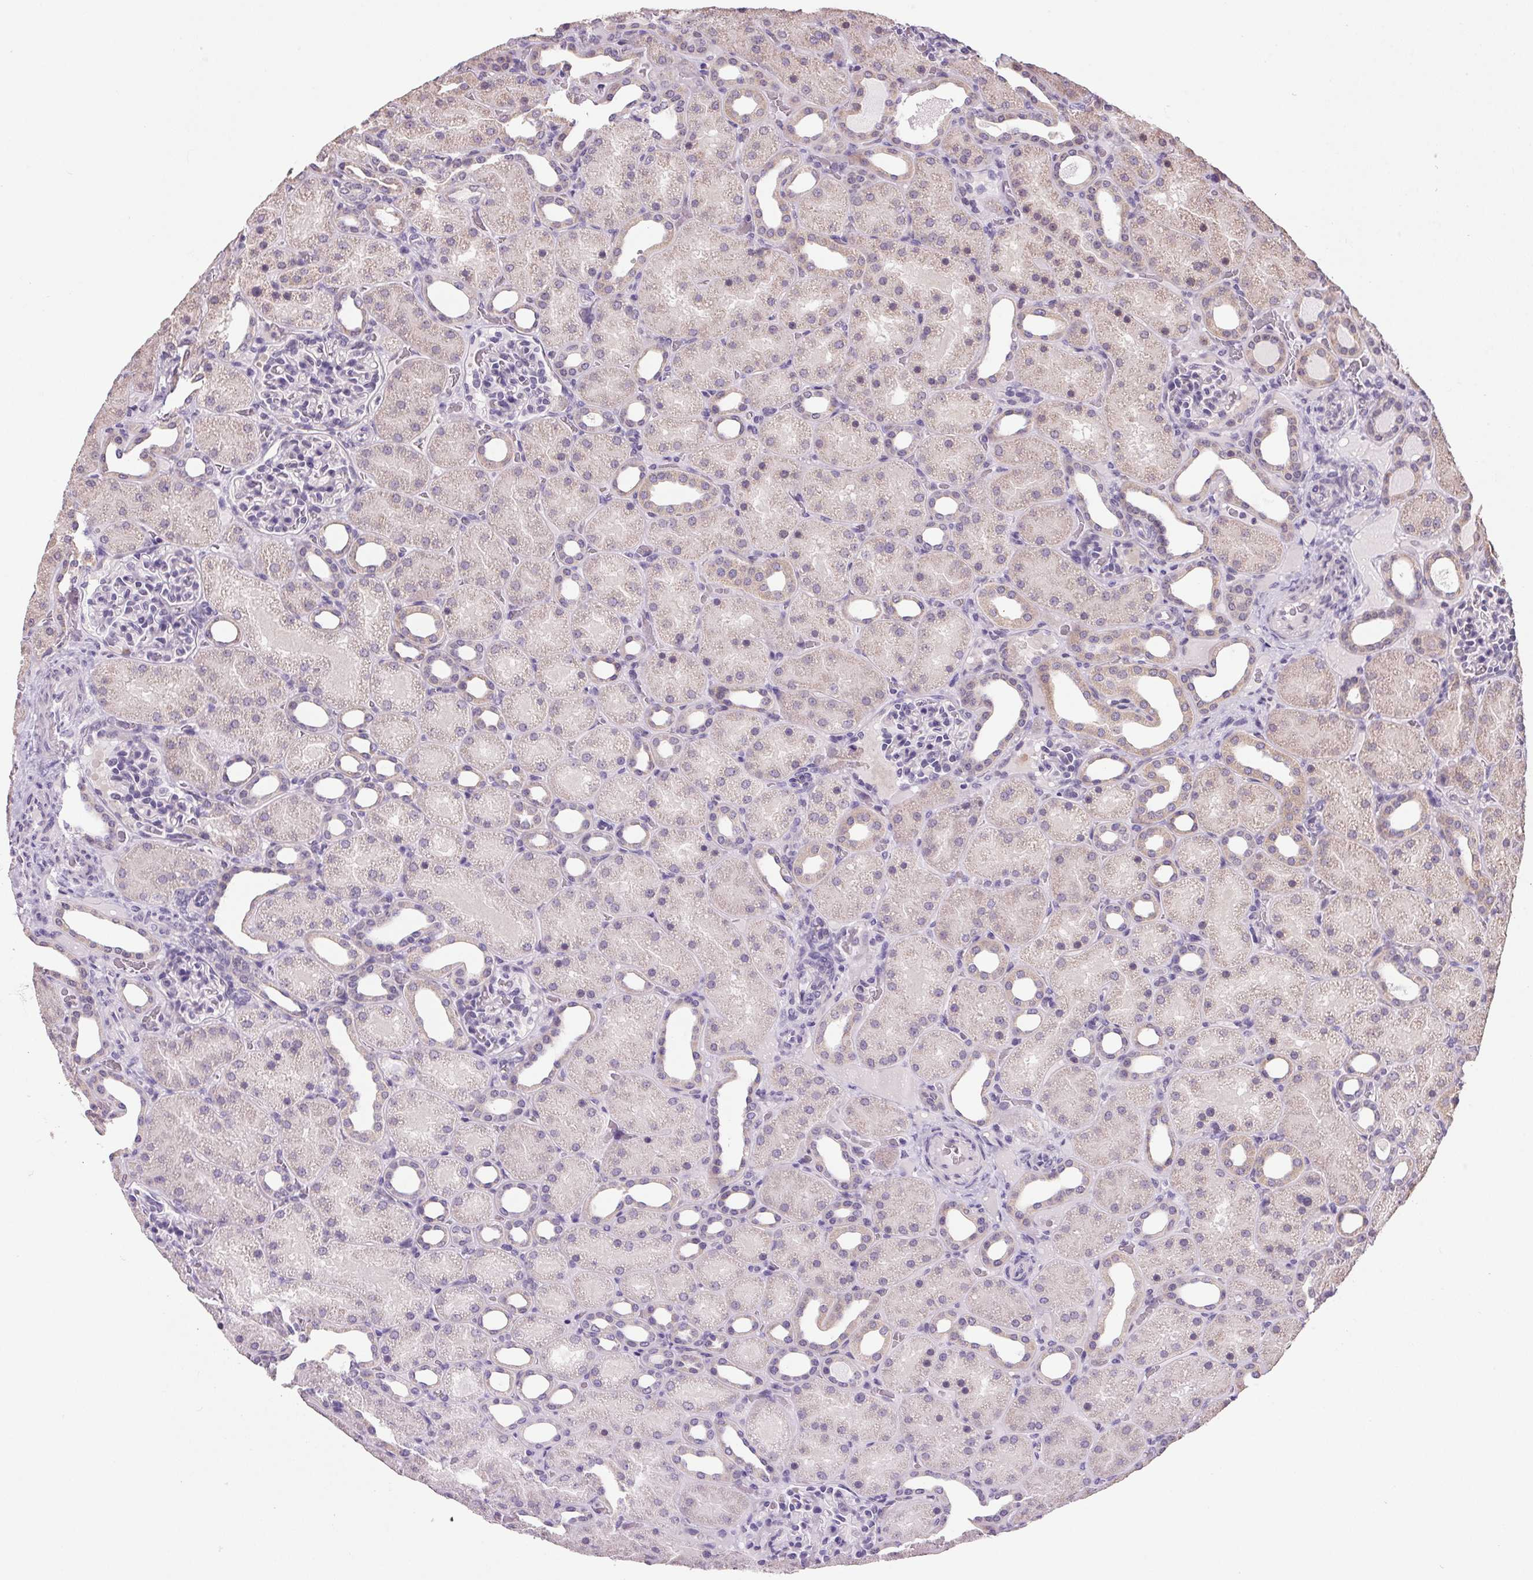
{"staining": {"intensity": "negative", "quantity": "none", "location": "none"}, "tissue": "kidney", "cell_type": "Cells in glomeruli", "image_type": "normal", "snomed": [{"axis": "morphology", "description": "Normal tissue, NOS"}, {"axis": "topography", "description": "Kidney"}], "caption": "This is an immunohistochemistry (IHC) image of normal kidney. There is no positivity in cells in glomeruli.", "gene": "VWA3B", "patient": {"sex": "male", "age": 2}}